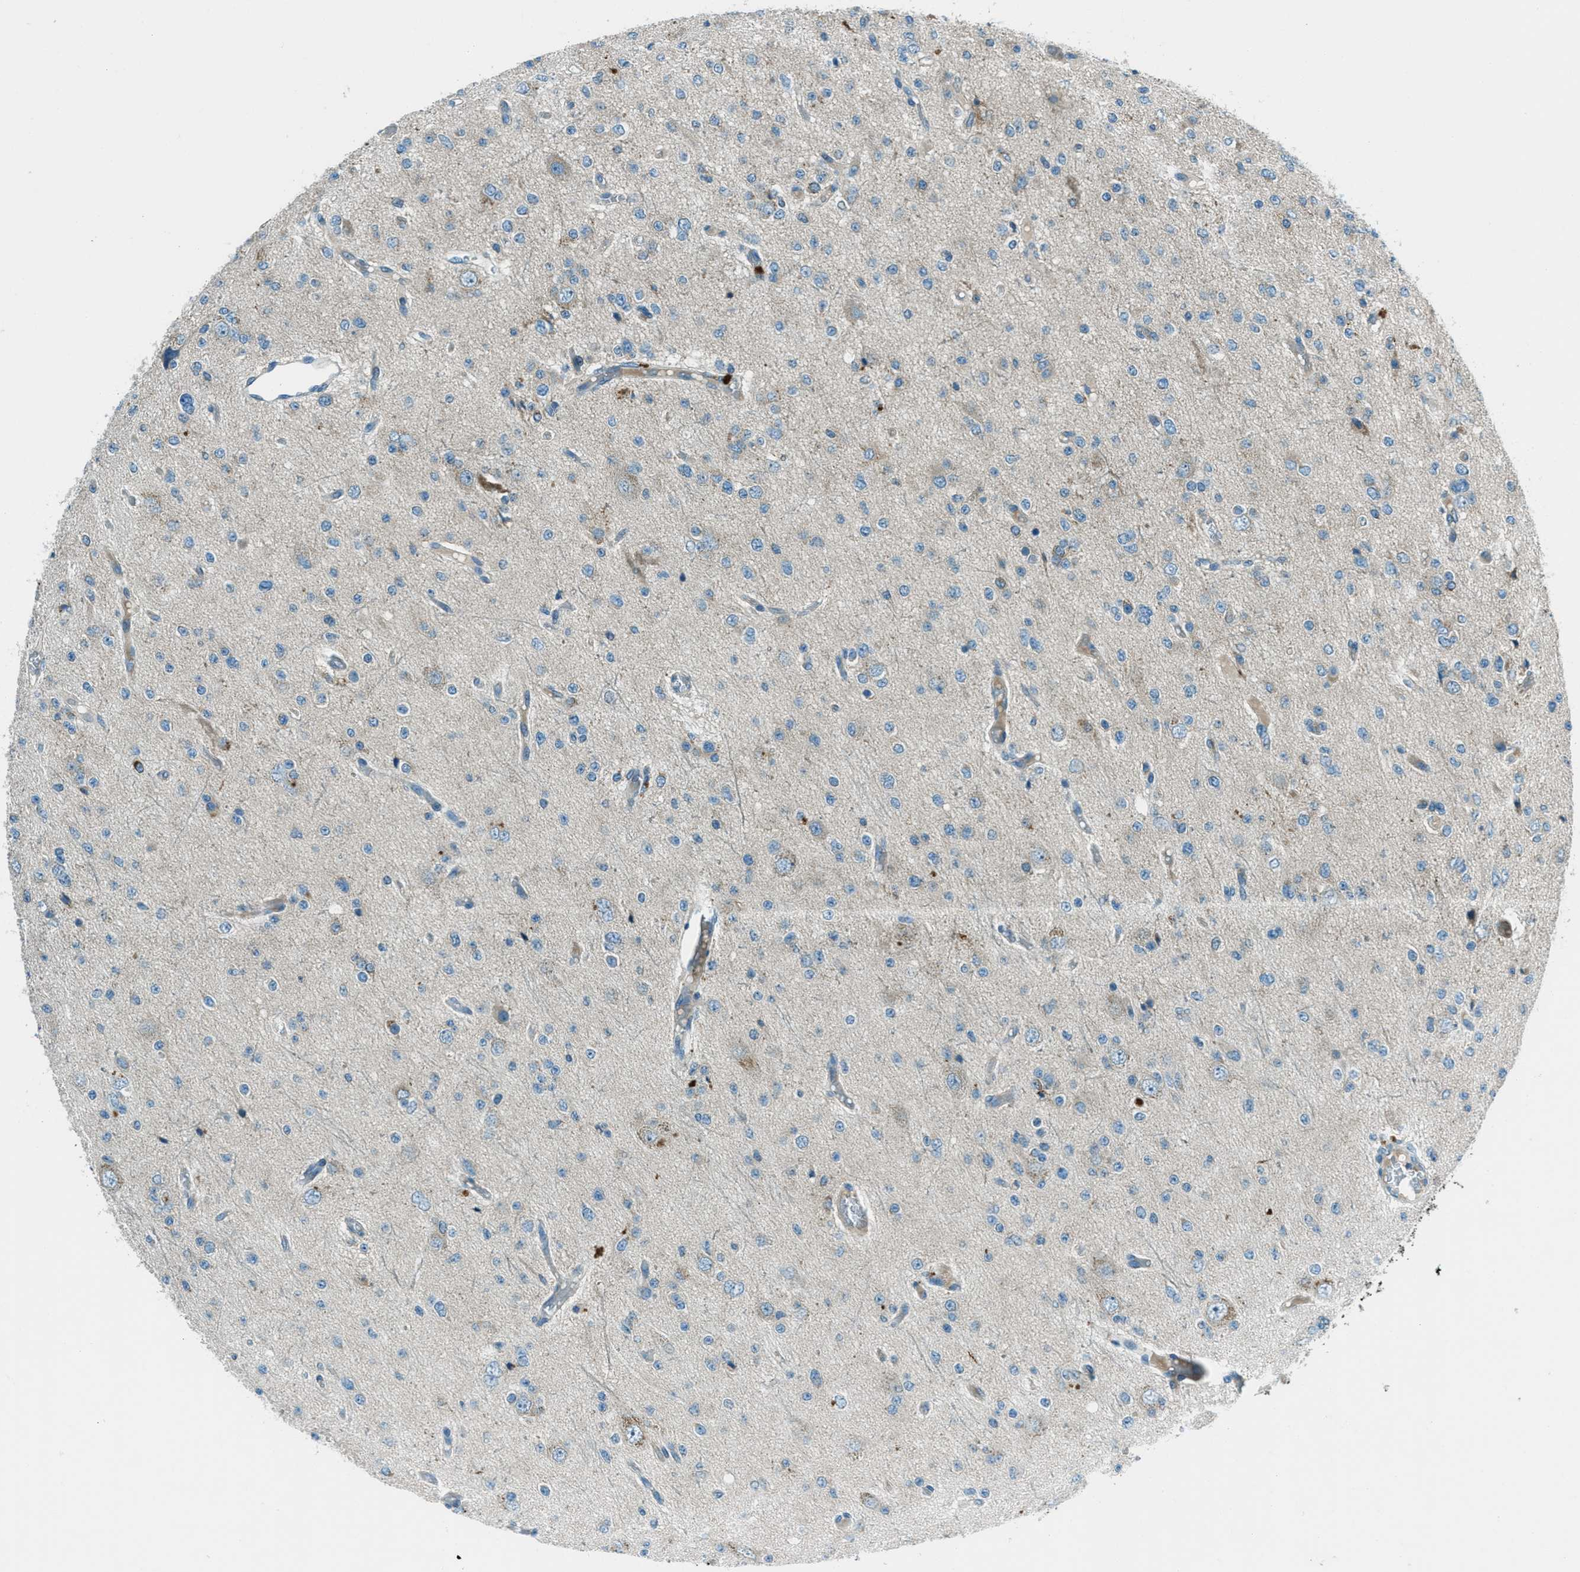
{"staining": {"intensity": "weak", "quantity": "<25%", "location": "cytoplasmic/membranous"}, "tissue": "glioma", "cell_type": "Tumor cells", "image_type": "cancer", "snomed": [{"axis": "morphology", "description": "Glioma, malignant, Low grade"}, {"axis": "topography", "description": "Brain"}], "caption": "IHC photomicrograph of neoplastic tissue: glioma stained with DAB (3,3'-diaminobenzidine) reveals no significant protein positivity in tumor cells.", "gene": "FAR1", "patient": {"sex": "male", "age": 38}}